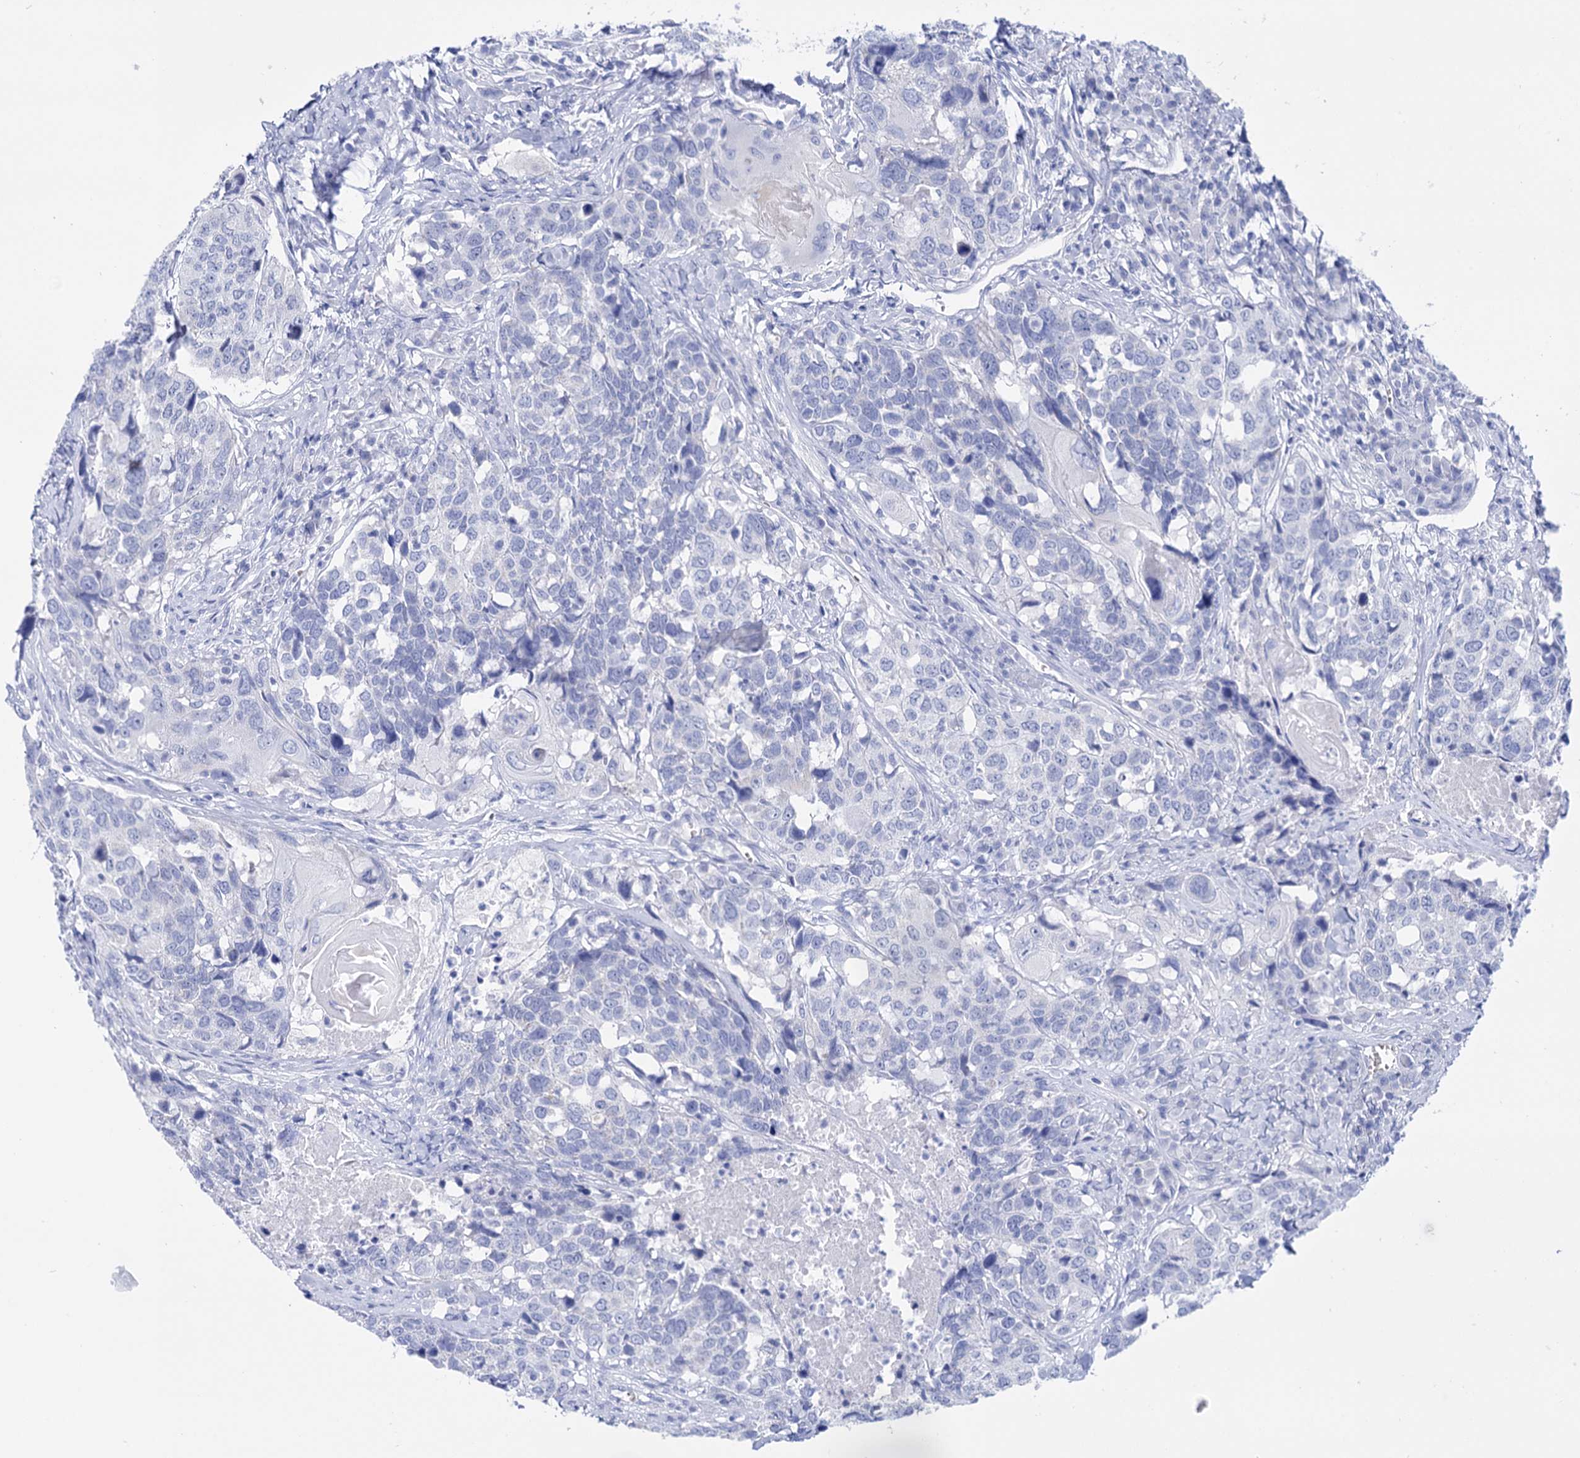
{"staining": {"intensity": "negative", "quantity": "none", "location": "none"}, "tissue": "head and neck cancer", "cell_type": "Tumor cells", "image_type": "cancer", "snomed": [{"axis": "morphology", "description": "Squamous cell carcinoma, NOS"}, {"axis": "topography", "description": "Head-Neck"}], "caption": "Tumor cells are negative for protein expression in human squamous cell carcinoma (head and neck).", "gene": "YARS2", "patient": {"sex": "male", "age": 66}}